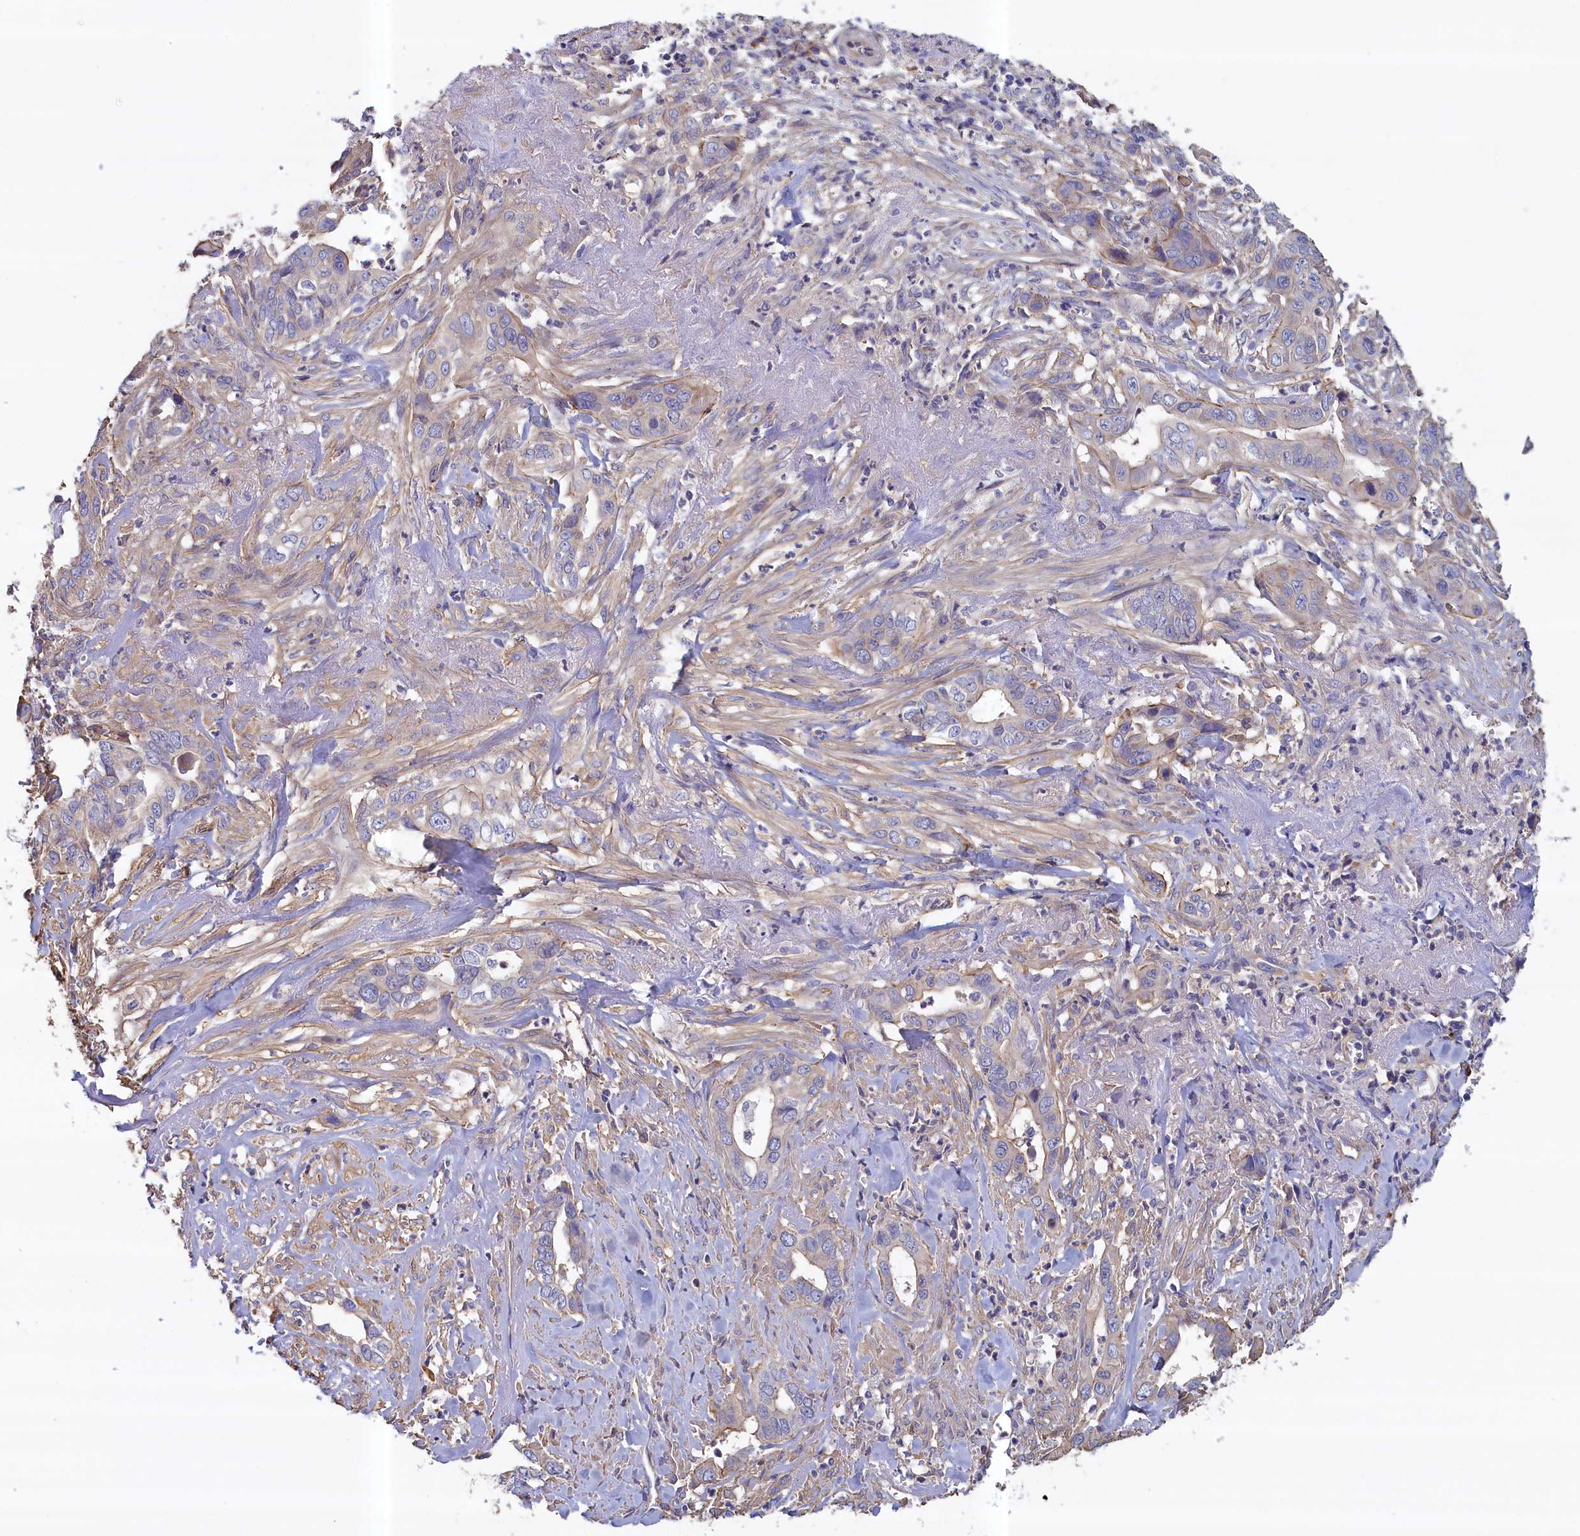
{"staining": {"intensity": "negative", "quantity": "none", "location": "none"}, "tissue": "liver cancer", "cell_type": "Tumor cells", "image_type": "cancer", "snomed": [{"axis": "morphology", "description": "Cholangiocarcinoma"}, {"axis": "topography", "description": "Liver"}], "caption": "This is a histopathology image of immunohistochemistry staining of liver cancer, which shows no expression in tumor cells. (IHC, brightfield microscopy, high magnification).", "gene": "ANKRD2", "patient": {"sex": "female", "age": 79}}